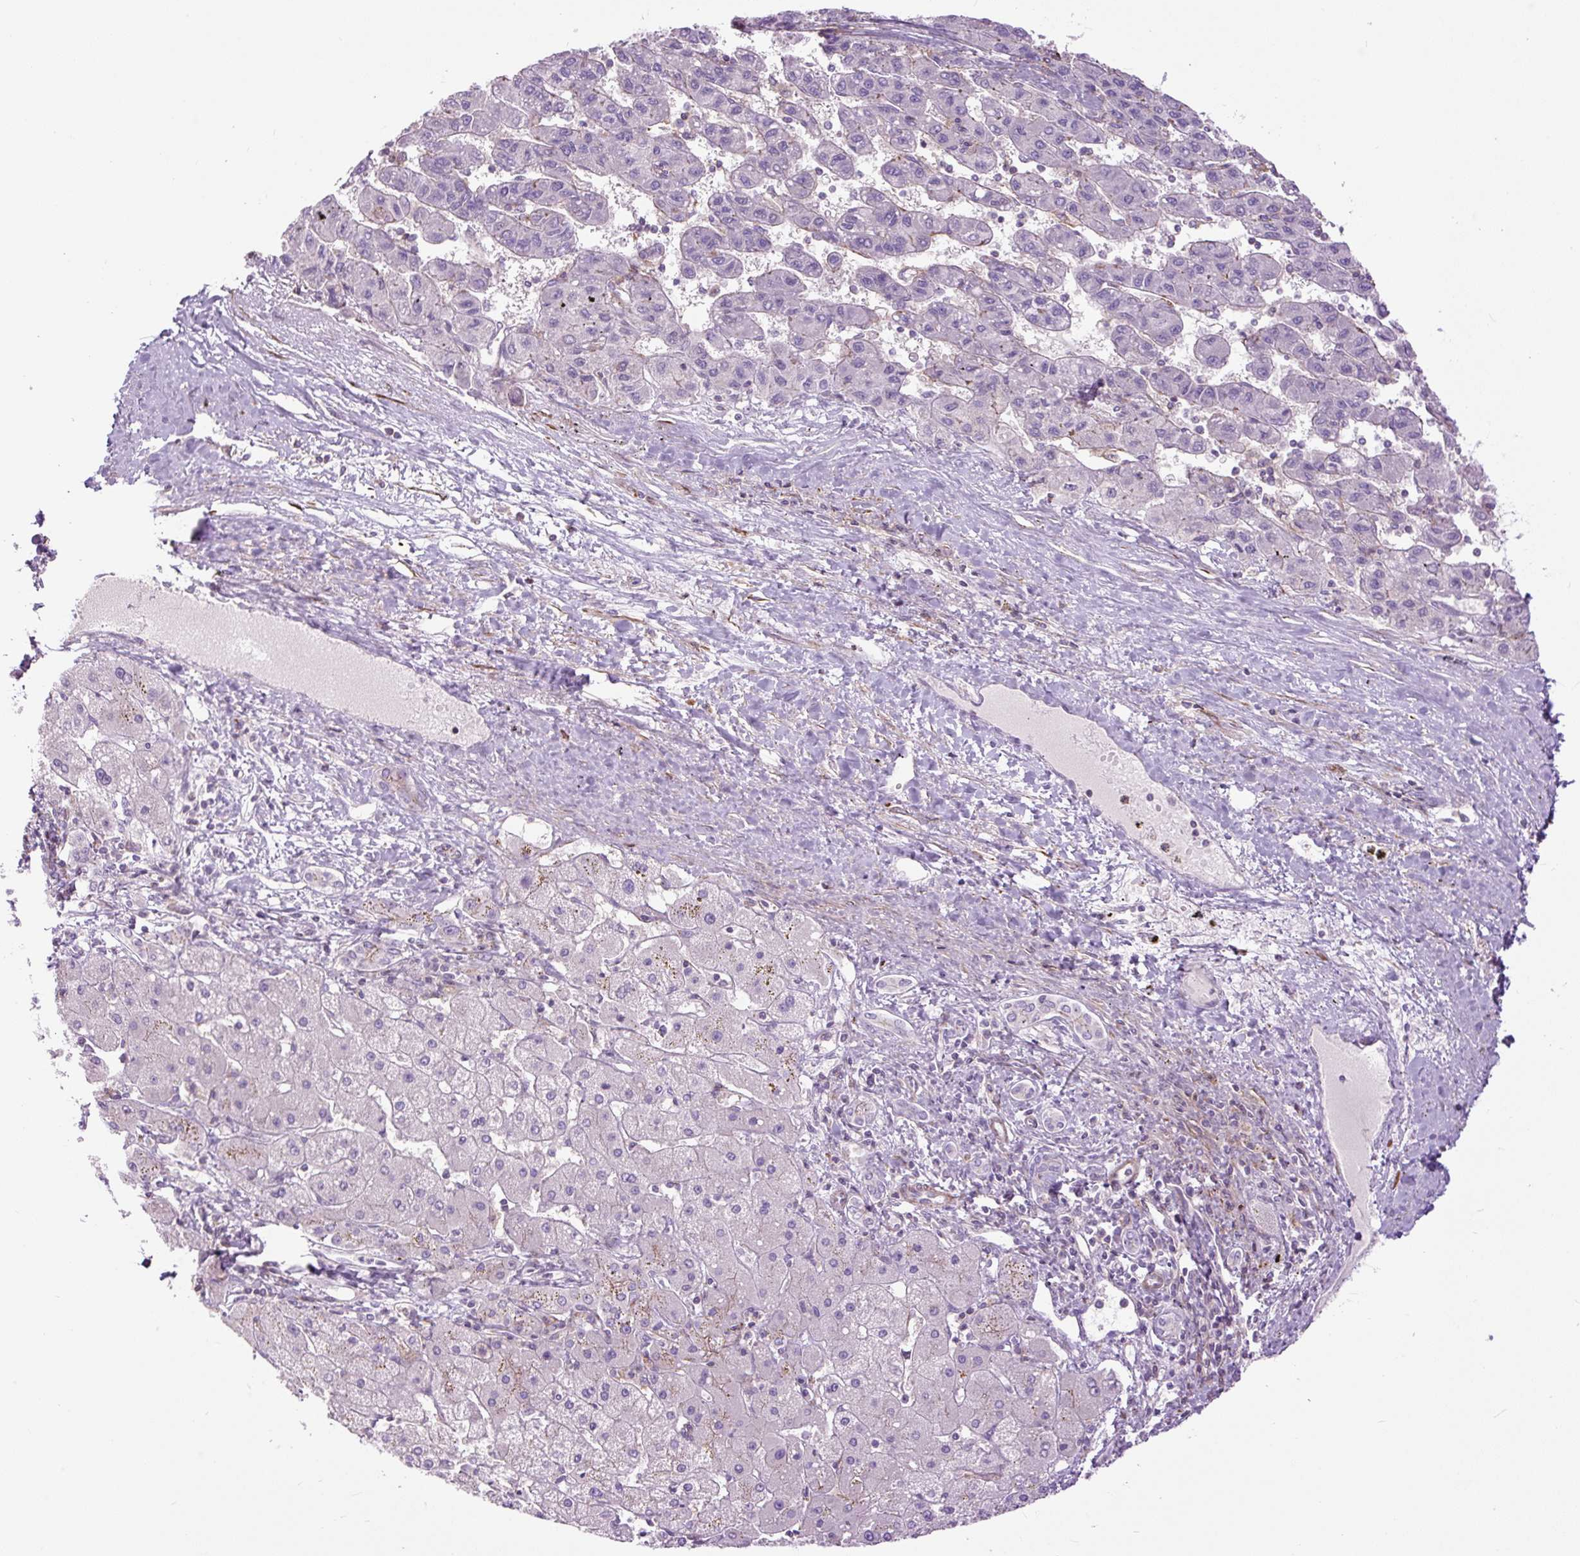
{"staining": {"intensity": "negative", "quantity": "none", "location": "none"}, "tissue": "liver cancer", "cell_type": "Tumor cells", "image_type": "cancer", "snomed": [{"axis": "morphology", "description": "Carcinoma, Hepatocellular, NOS"}, {"axis": "topography", "description": "Liver"}], "caption": "This is a image of IHC staining of liver hepatocellular carcinoma, which shows no expression in tumor cells.", "gene": "ZNF197", "patient": {"sex": "female", "age": 82}}